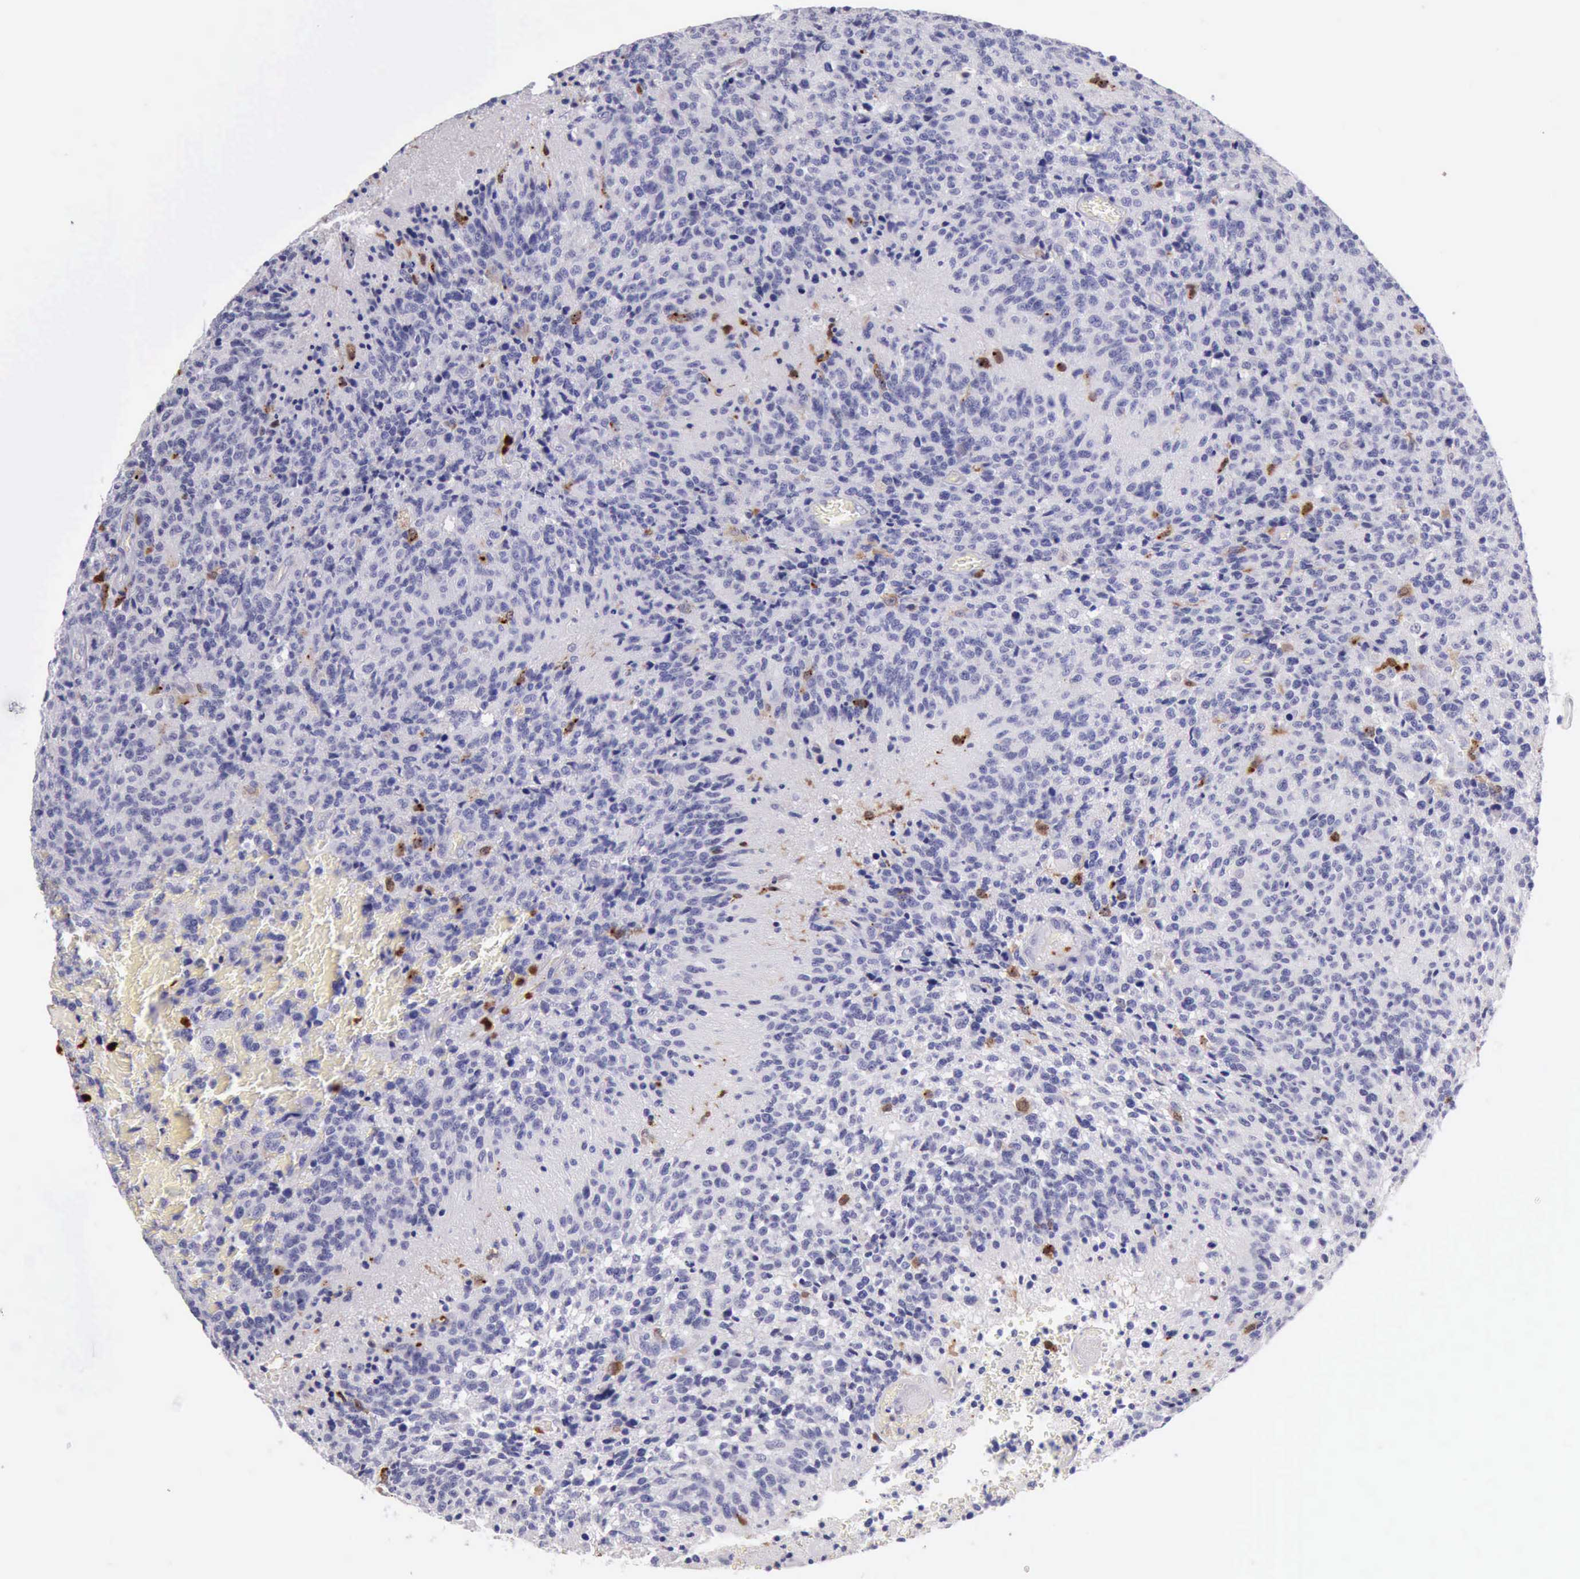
{"staining": {"intensity": "negative", "quantity": "none", "location": "none"}, "tissue": "glioma", "cell_type": "Tumor cells", "image_type": "cancer", "snomed": [{"axis": "morphology", "description": "Glioma, malignant, High grade"}, {"axis": "topography", "description": "Brain"}], "caption": "Protein analysis of glioma displays no significant staining in tumor cells. Nuclei are stained in blue.", "gene": "CSTA", "patient": {"sex": "male", "age": 36}}